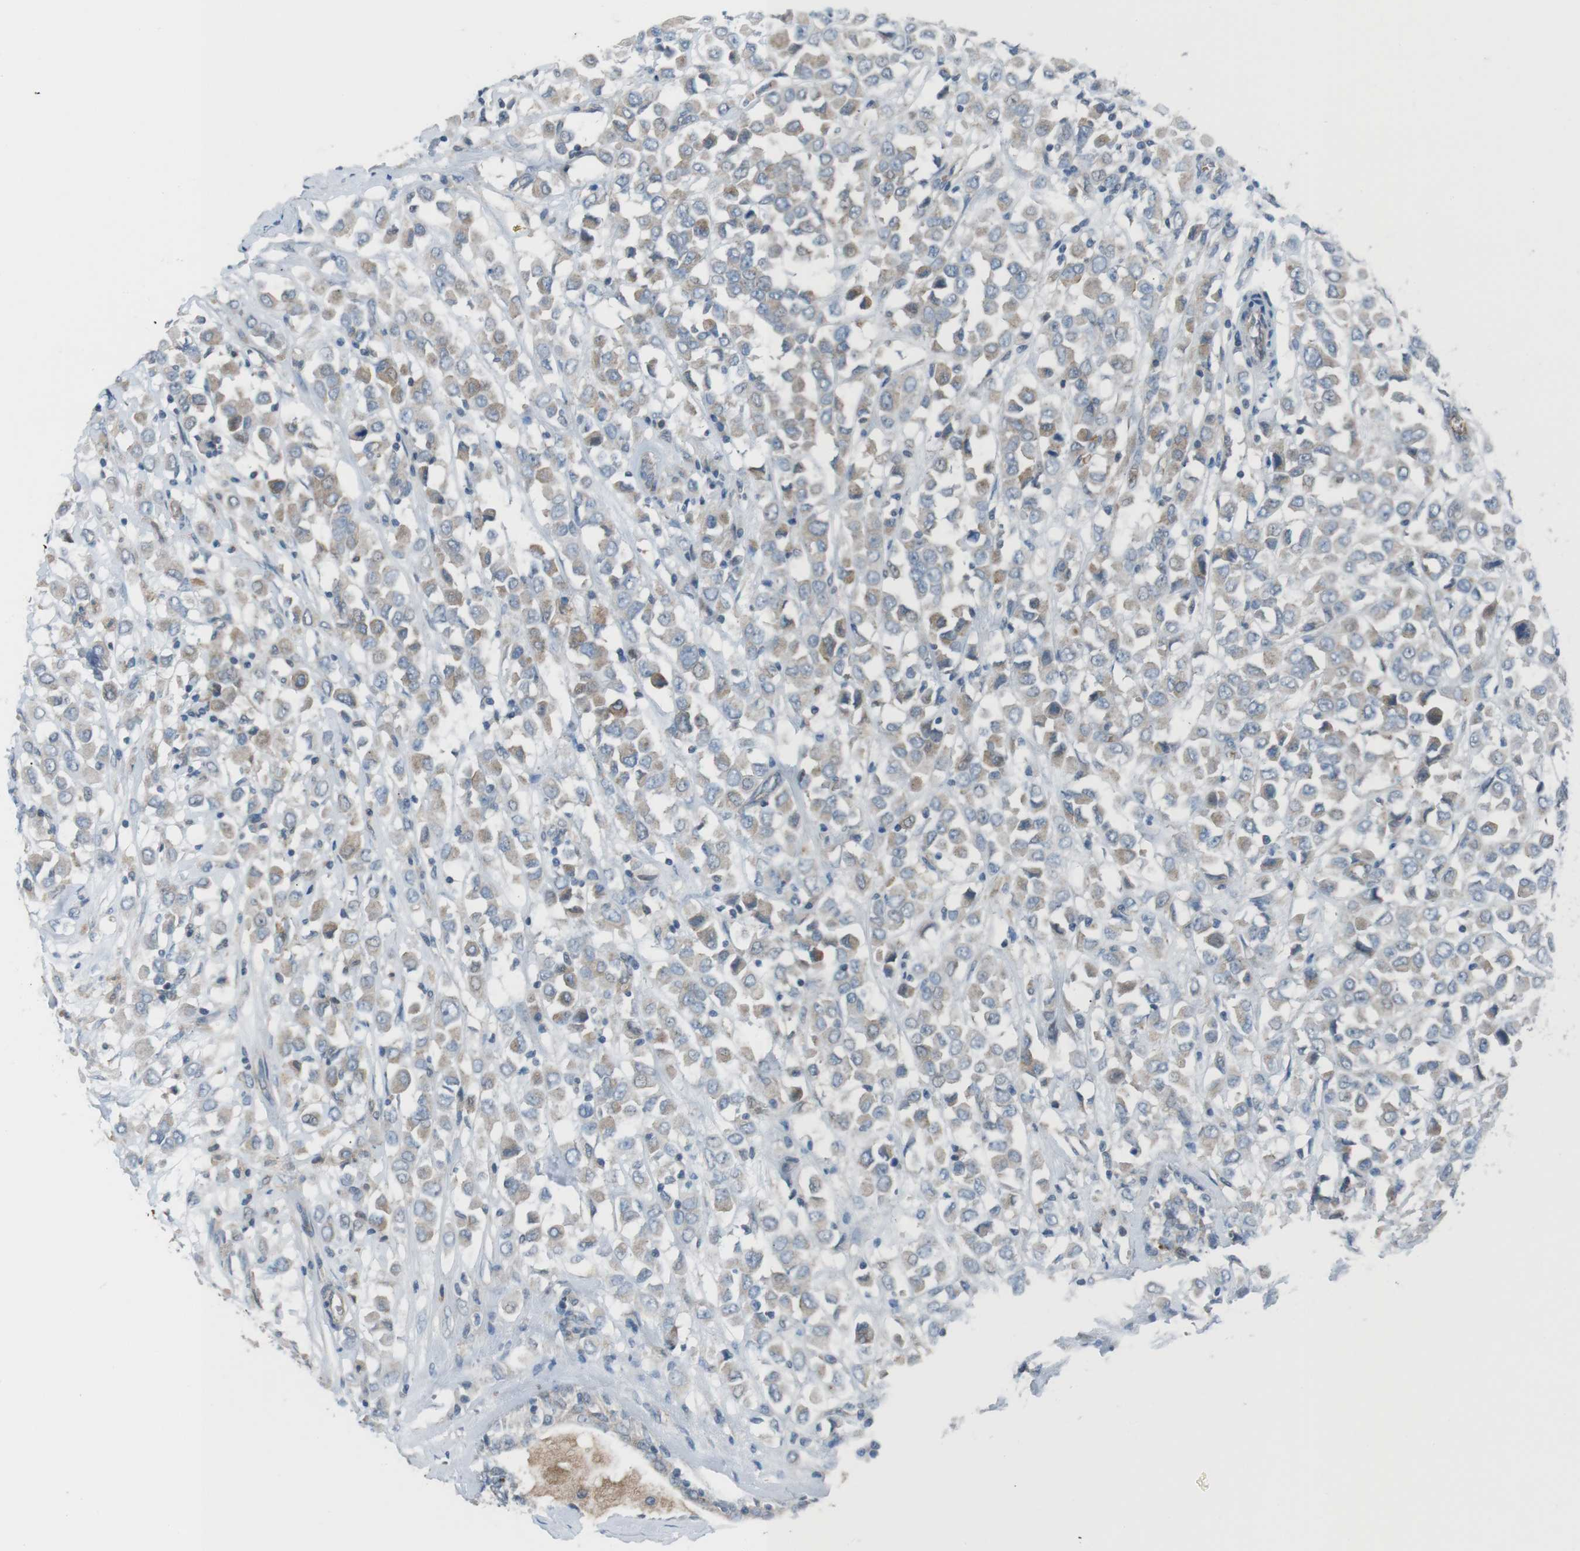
{"staining": {"intensity": "weak", "quantity": "<25%", "location": "cytoplasmic/membranous"}, "tissue": "breast cancer", "cell_type": "Tumor cells", "image_type": "cancer", "snomed": [{"axis": "morphology", "description": "Duct carcinoma"}, {"axis": "topography", "description": "Breast"}], "caption": "DAB immunohistochemical staining of human intraductal carcinoma (breast) shows no significant expression in tumor cells.", "gene": "SPTA1", "patient": {"sex": "female", "age": 61}}